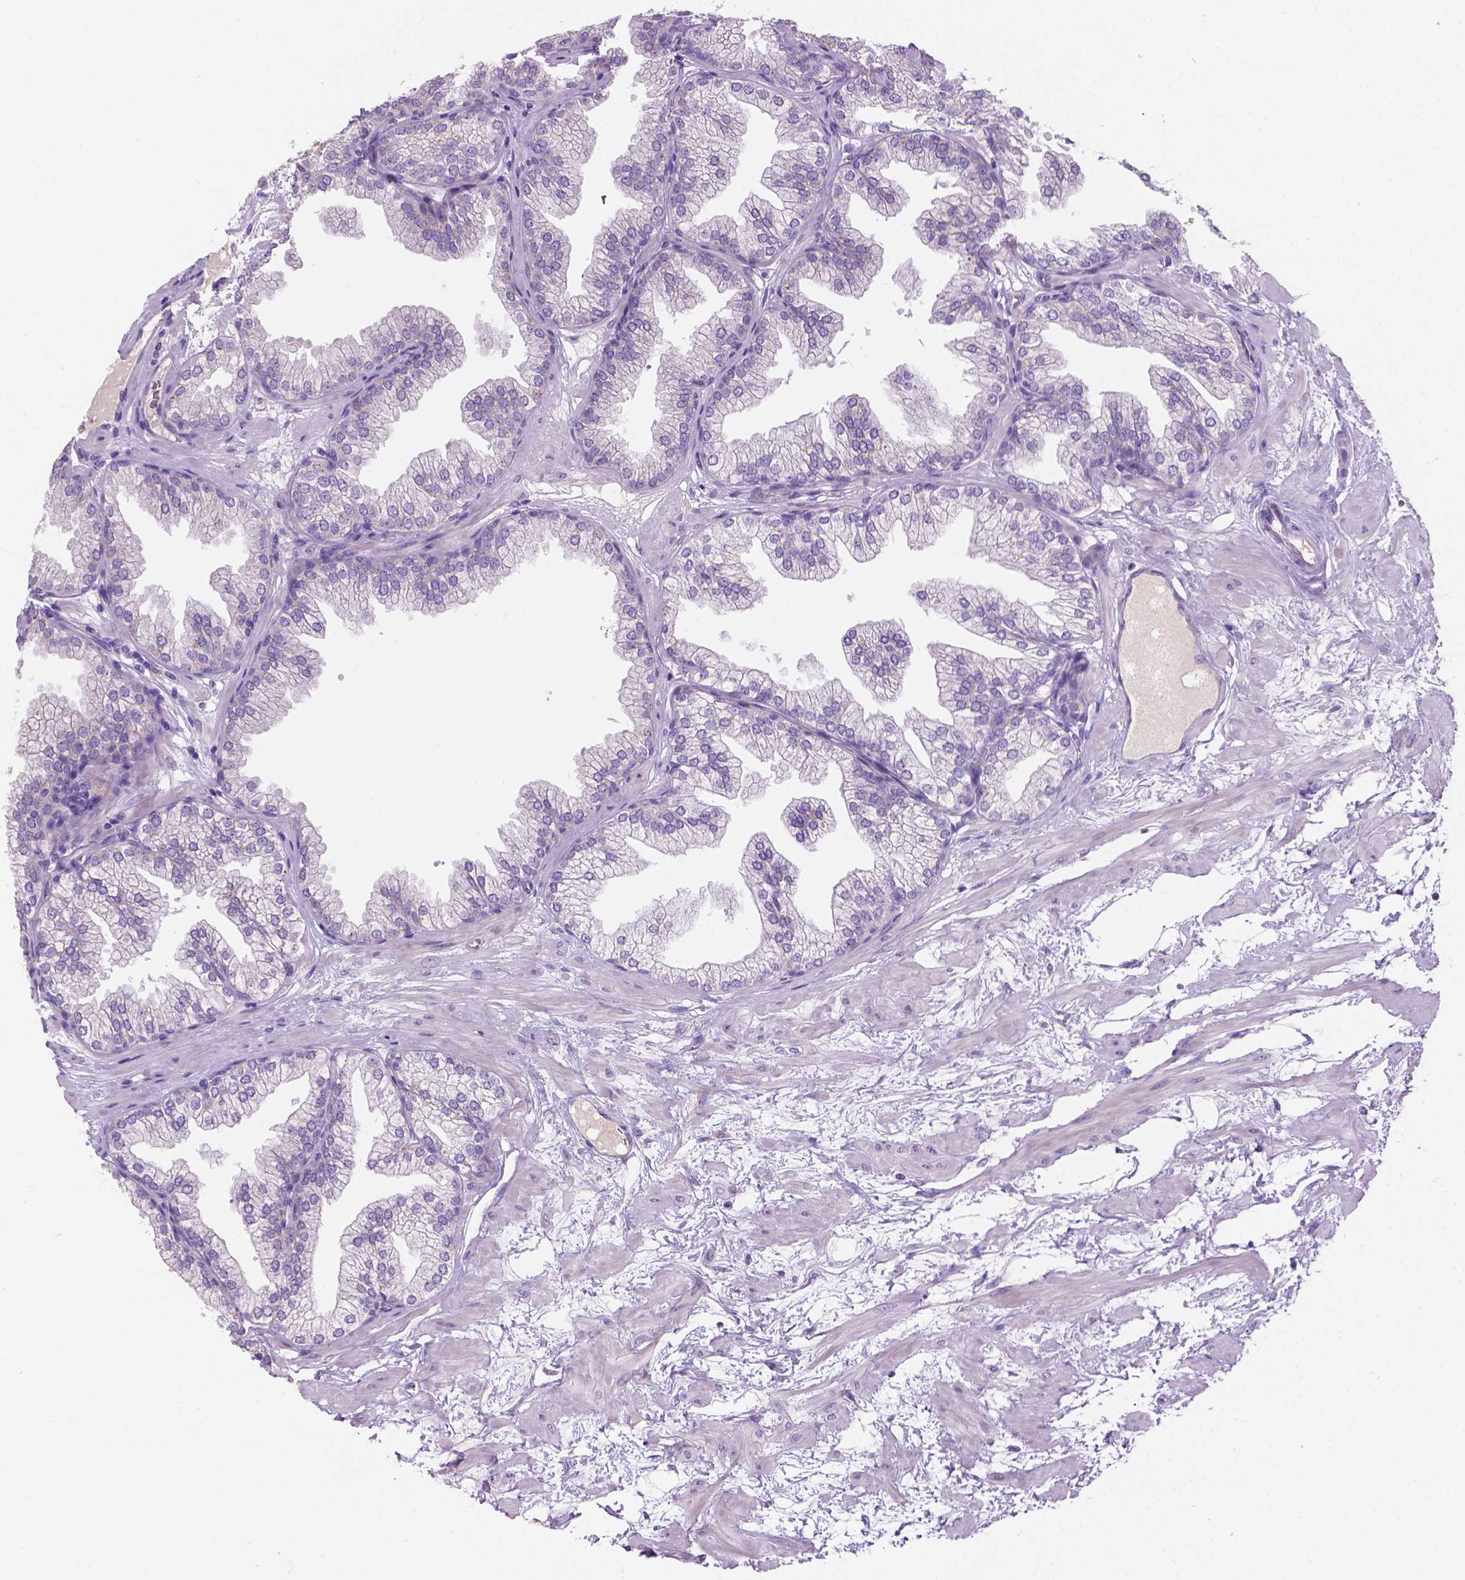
{"staining": {"intensity": "negative", "quantity": "none", "location": "none"}, "tissue": "prostate", "cell_type": "Glandular cells", "image_type": "normal", "snomed": [{"axis": "morphology", "description": "Normal tissue, NOS"}, {"axis": "topography", "description": "Prostate"}], "caption": "An IHC histopathology image of benign prostate is shown. There is no staining in glandular cells of prostate. (Immunohistochemistry (ihc), brightfield microscopy, high magnification).", "gene": "NOXO1", "patient": {"sex": "male", "age": 37}}